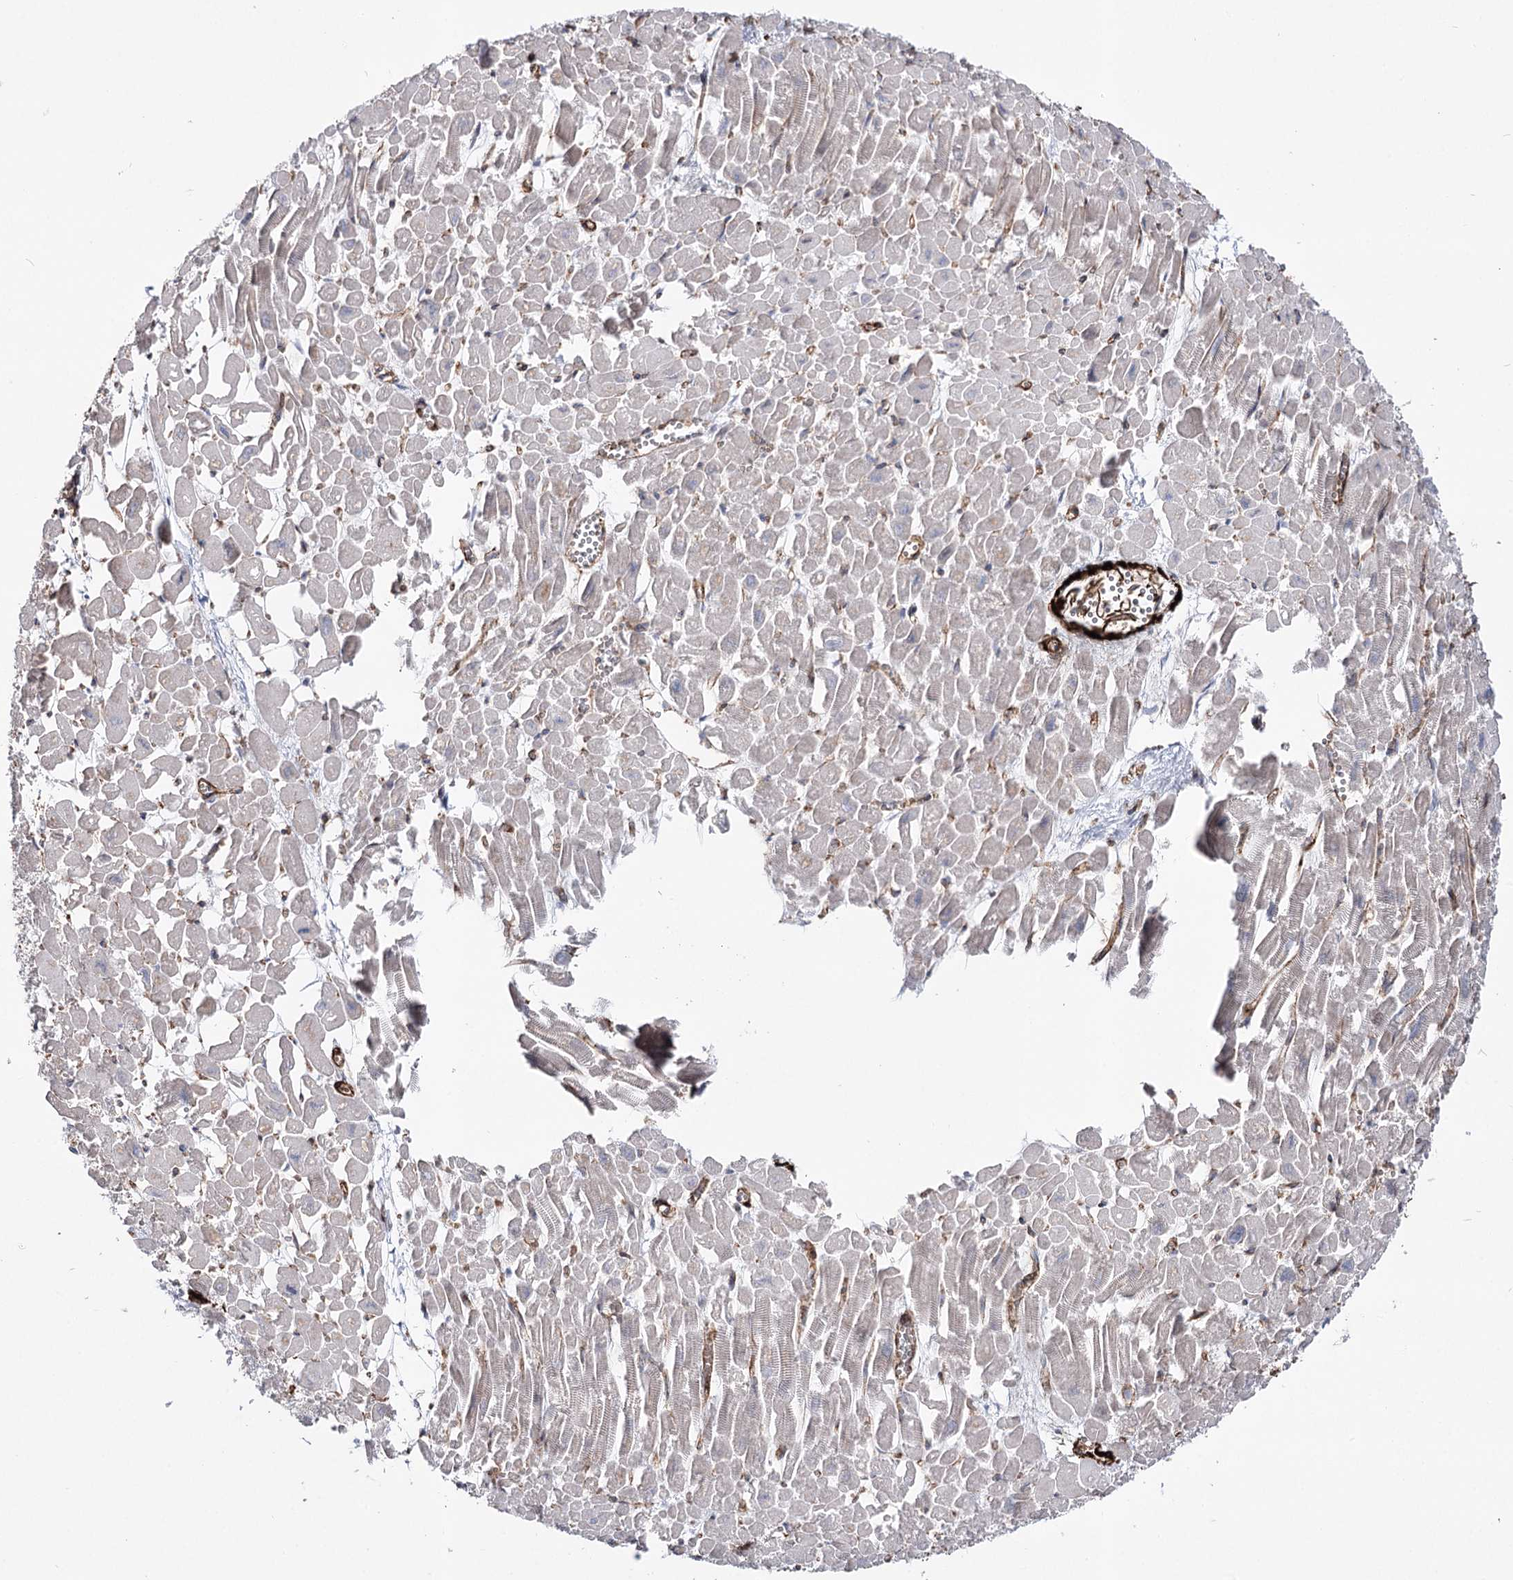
{"staining": {"intensity": "weak", "quantity": "25%-75%", "location": "cytoplasmic/membranous"}, "tissue": "heart muscle", "cell_type": "Cardiomyocytes", "image_type": "normal", "snomed": [{"axis": "morphology", "description": "Normal tissue, NOS"}, {"axis": "topography", "description": "Heart"}], "caption": "This photomicrograph exhibits immunohistochemistry staining of benign human heart muscle, with low weak cytoplasmic/membranous staining in approximately 25%-75% of cardiomyocytes.", "gene": "ARHGAP20", "patient": {"sex": "male", "age": 54}}